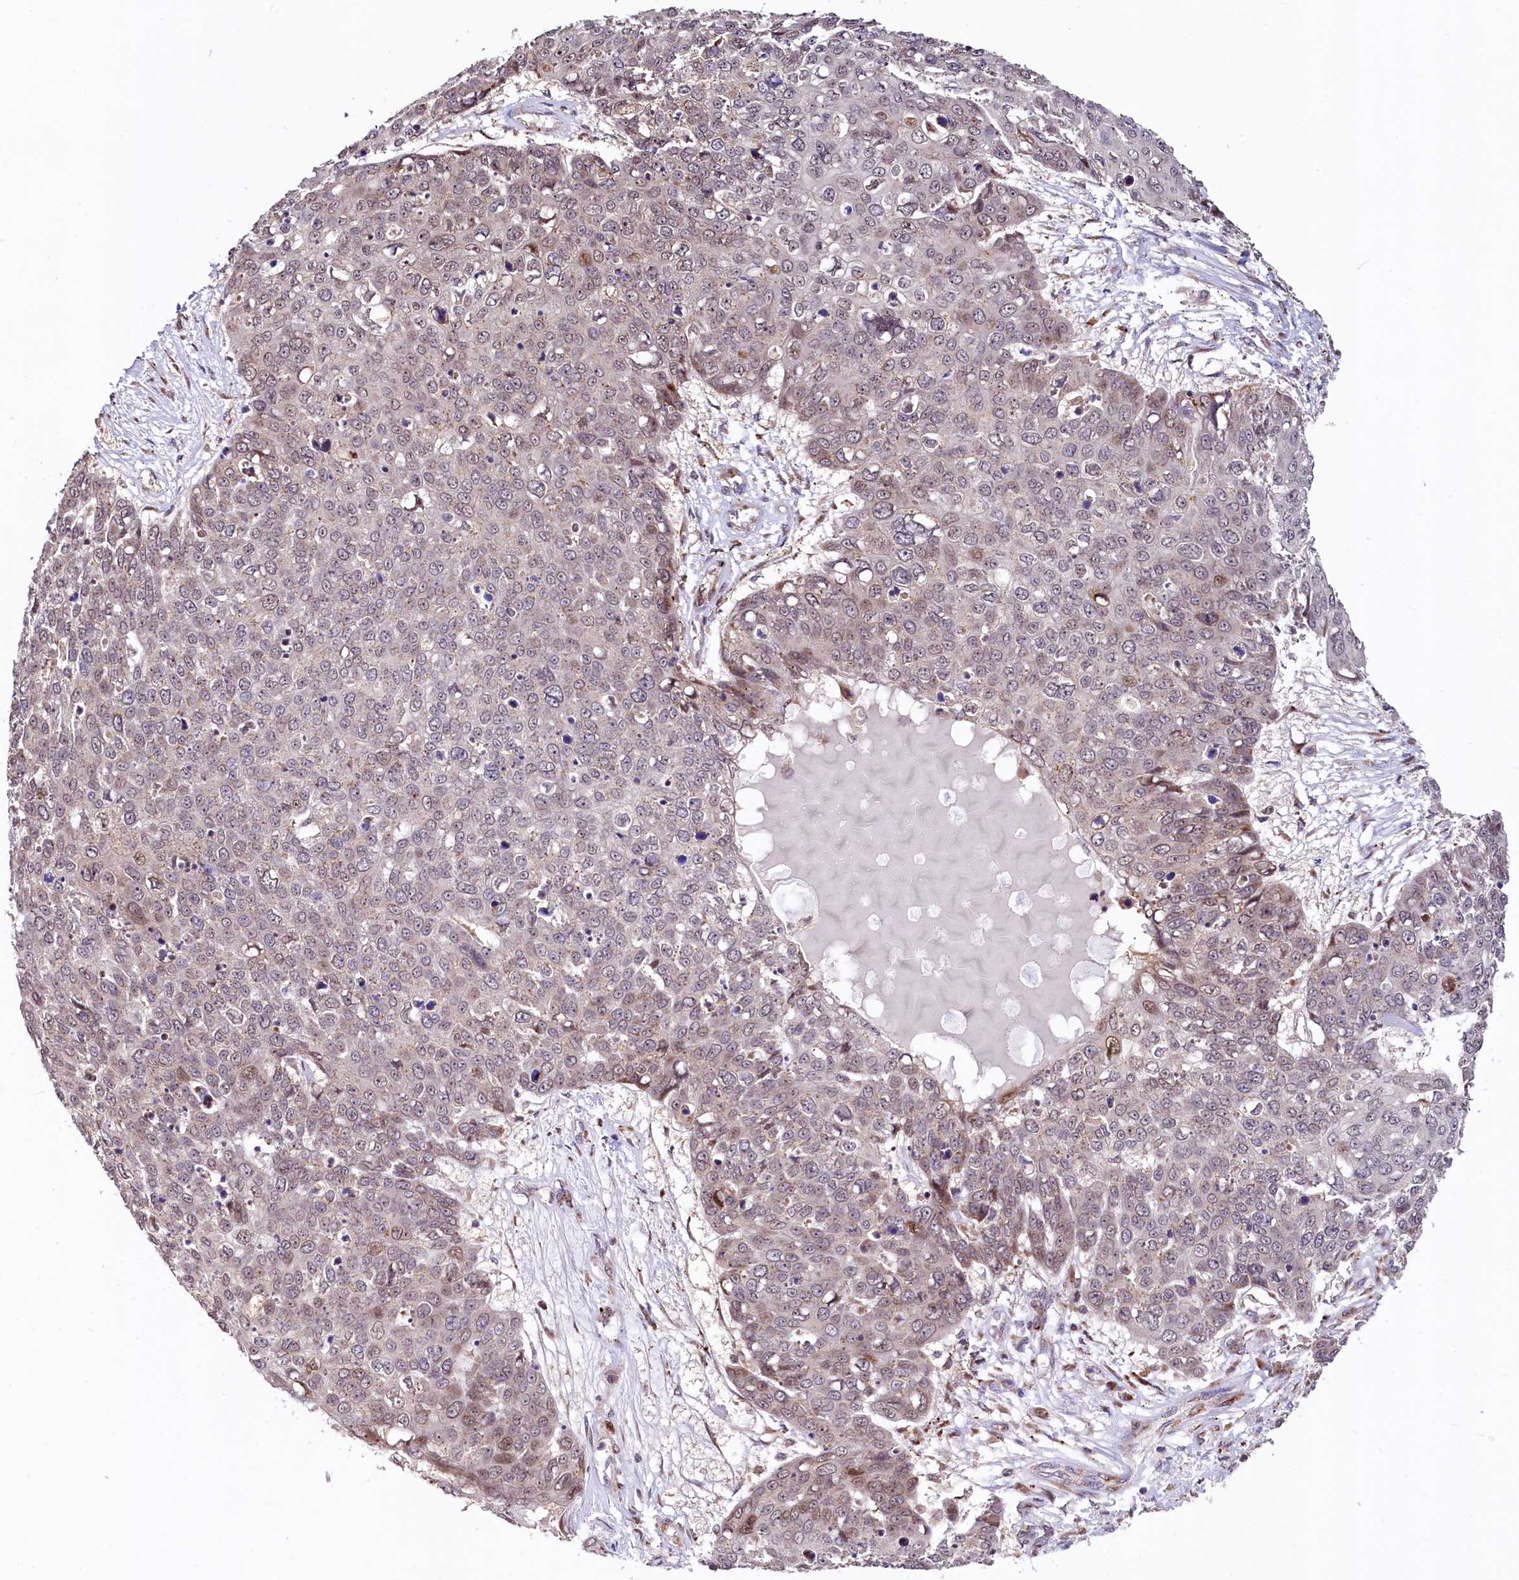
{"staining": {"intensity": "weak", "quantity": "<25%", "location": "nuclear"}, "tissue": "skin cancer", "cell_type": "Tumor cells", "image_type": "cancer", "snomed": [{"axis": "morphology", "description": "Squamous cell carcinoma, NOS"}, {"axis": "topography", "description": "Skin"}], "caption": "DAB (3,3'-diaminobenzidine) immunohistochemical staining of human skin cancer exhibits no significant positivity in tumor cells.", "gene": "C5orf15", "patient": {"sex": "male", "age": 71}}